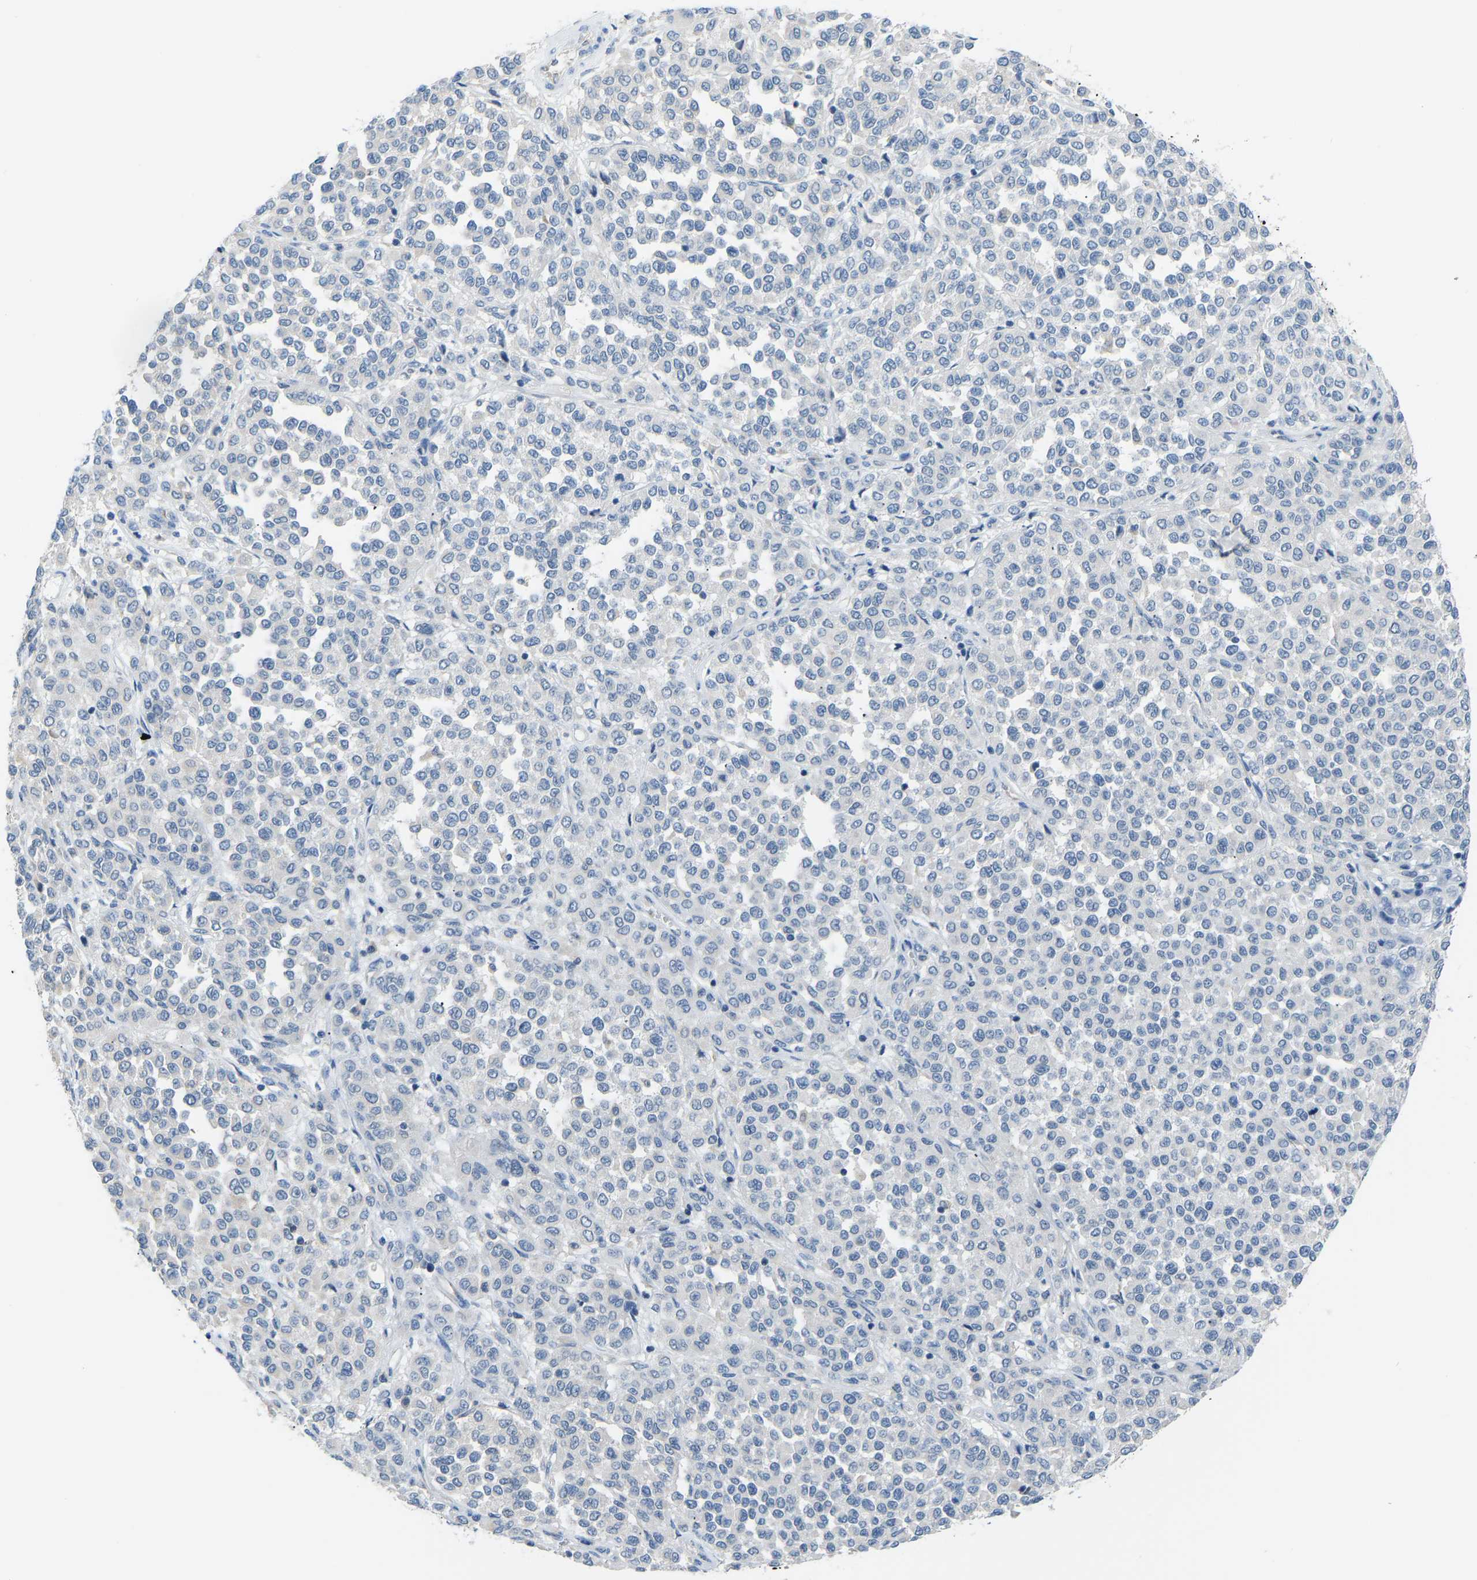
{"staining": {"intensity": "negative", "quantity": "none", "location": "none"}, "tissue": "melanoma", "cell_type": "Tumor cells", "image_type": "cancer", "snomed": [{"axis": "morphology", "description": "Malignant melanoma, Metastatic site"}, {"axis": "topography", "description": "Pancreas"}], "caption": "This is an immunohistochemistry histopathology image of human malignant melanoma (metastatic site). There is no staining in tumor cells.", "gene": "VRK1", "patient": {"sex": "female", "age": 30}}